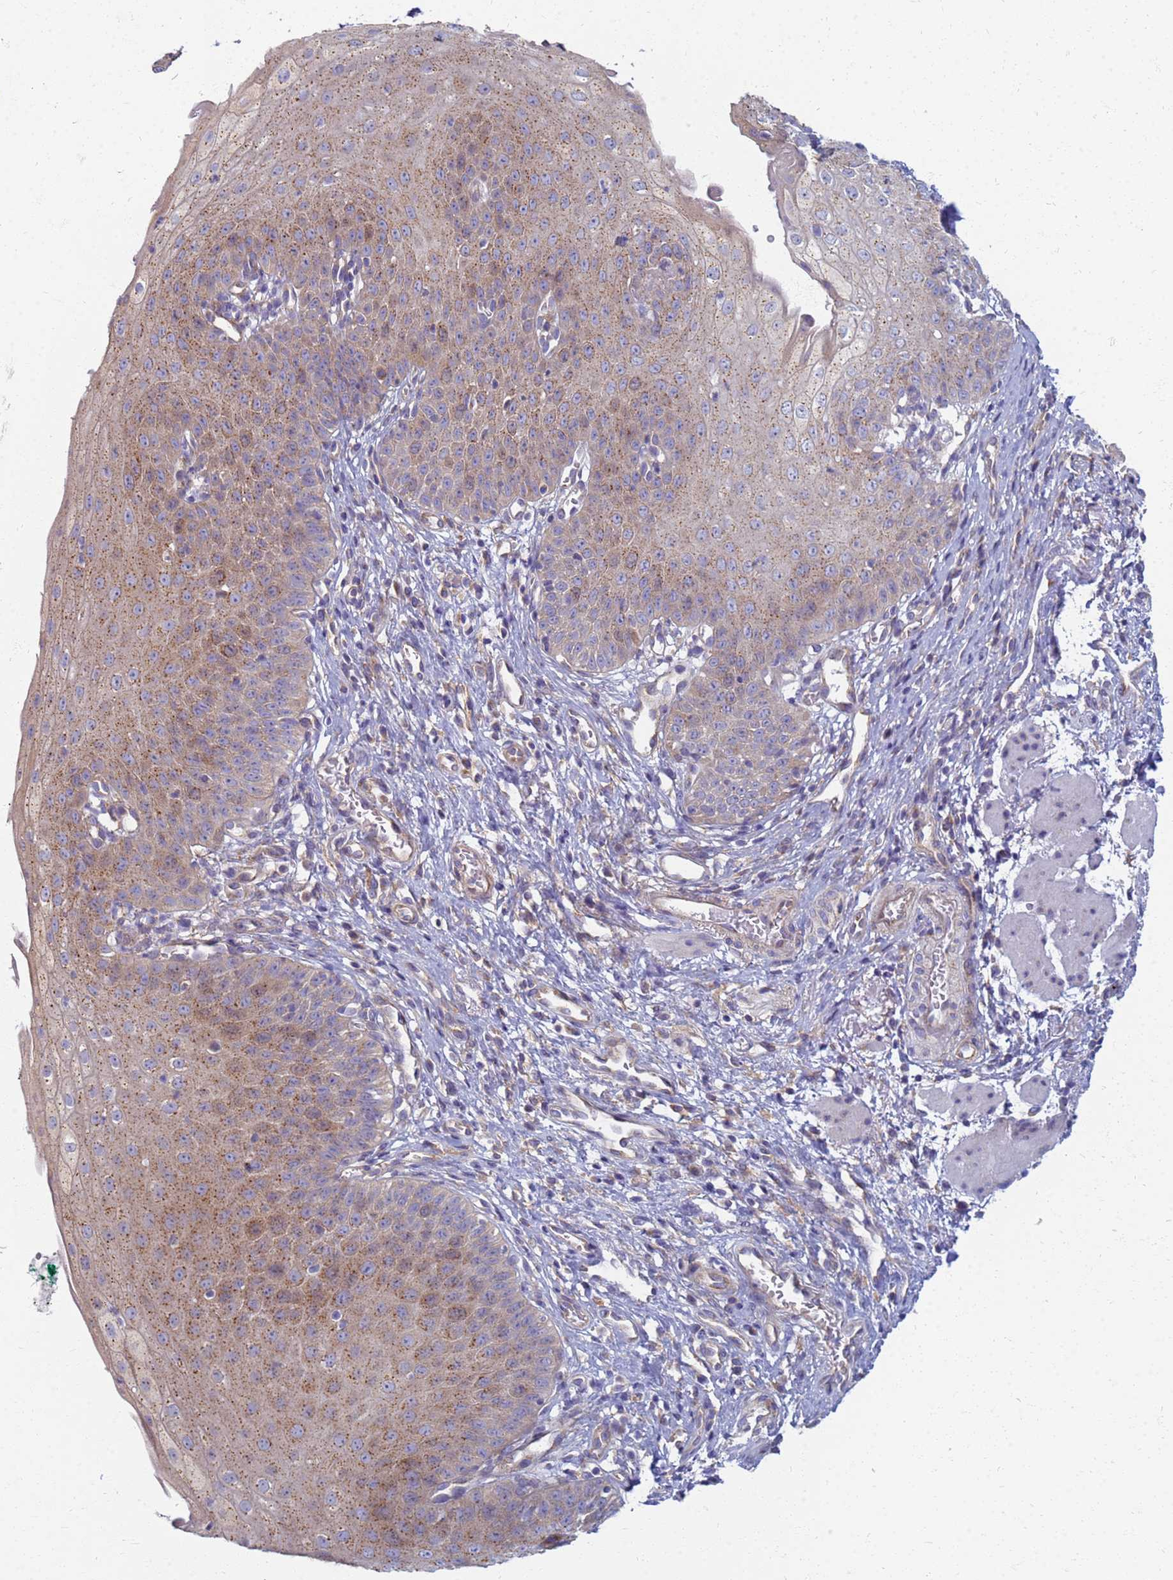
{"staining": {"intensity": "moderate", "quantity": ">75%", "location": "cytoplasmic/membranous"}, "tissue": "esophagus", "cell_type": "Squamous epithelial cells", "image_type": "normal", "snomed": [{"axis": "morphology", "description": "Normal tissue, NOS"}, {"axis": "topography", "description": "Esophagus"}], "caption": "Benign esophagus displays moderate cytoplasmic/membranous positivity in about >75% of squamous epithelial cells.", "gene": "EEA1", "patient": {"sex": "male", "age": 71}}